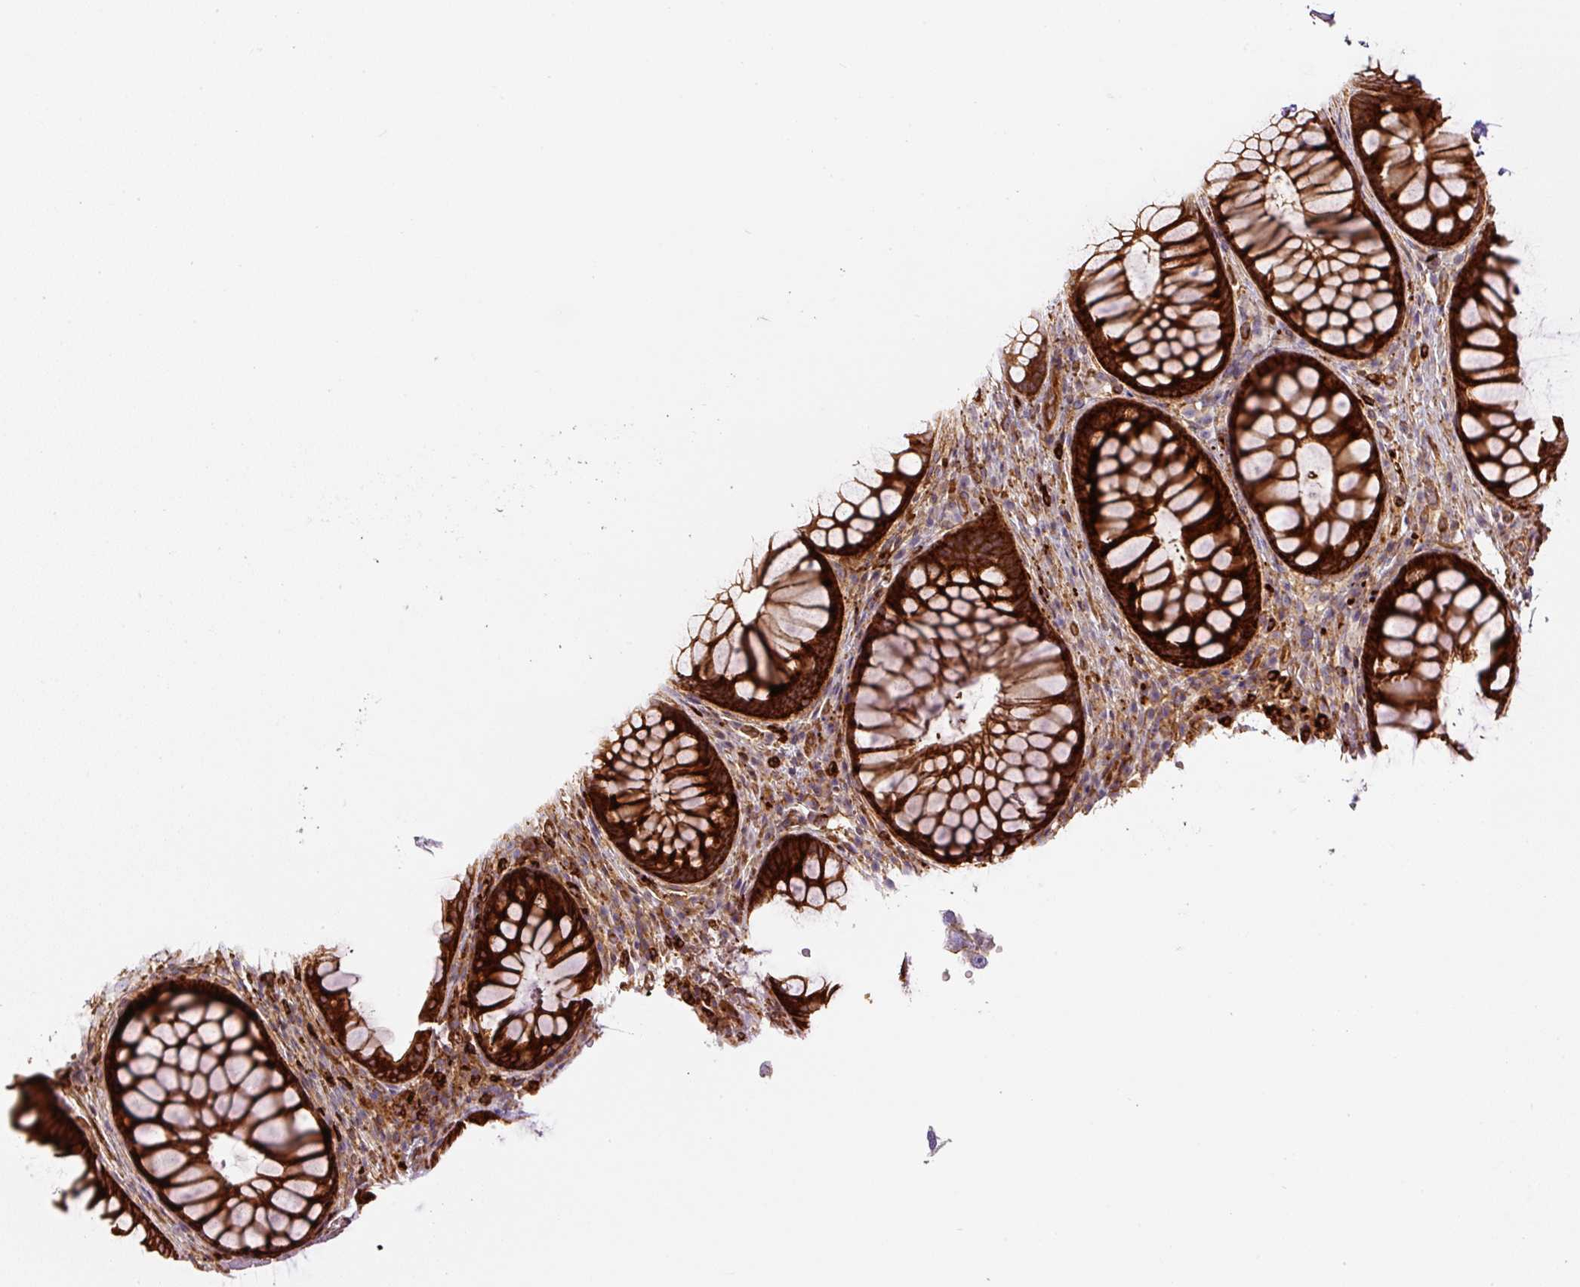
{"staining": {"intensity": "strong", "quantity": ">75%", "location": "cytoplasmic/membranous"}, "tissue": "rectum", "cell_type": "Glandular cells", "image_type": "normal", "snomed": [{"axis": "morphology", "description": "Normal tissue, NOS"}, {"axis": "topography", "description": "Rectum"}], "caption": "Immunohistochemical staining of unremarkable rectum shows strong cytoplasmic/membranous protein staining in approximately >75% of glandular cells.", "gene": "B3GALT5", "patient": {"sex": "male", "age": 53}}